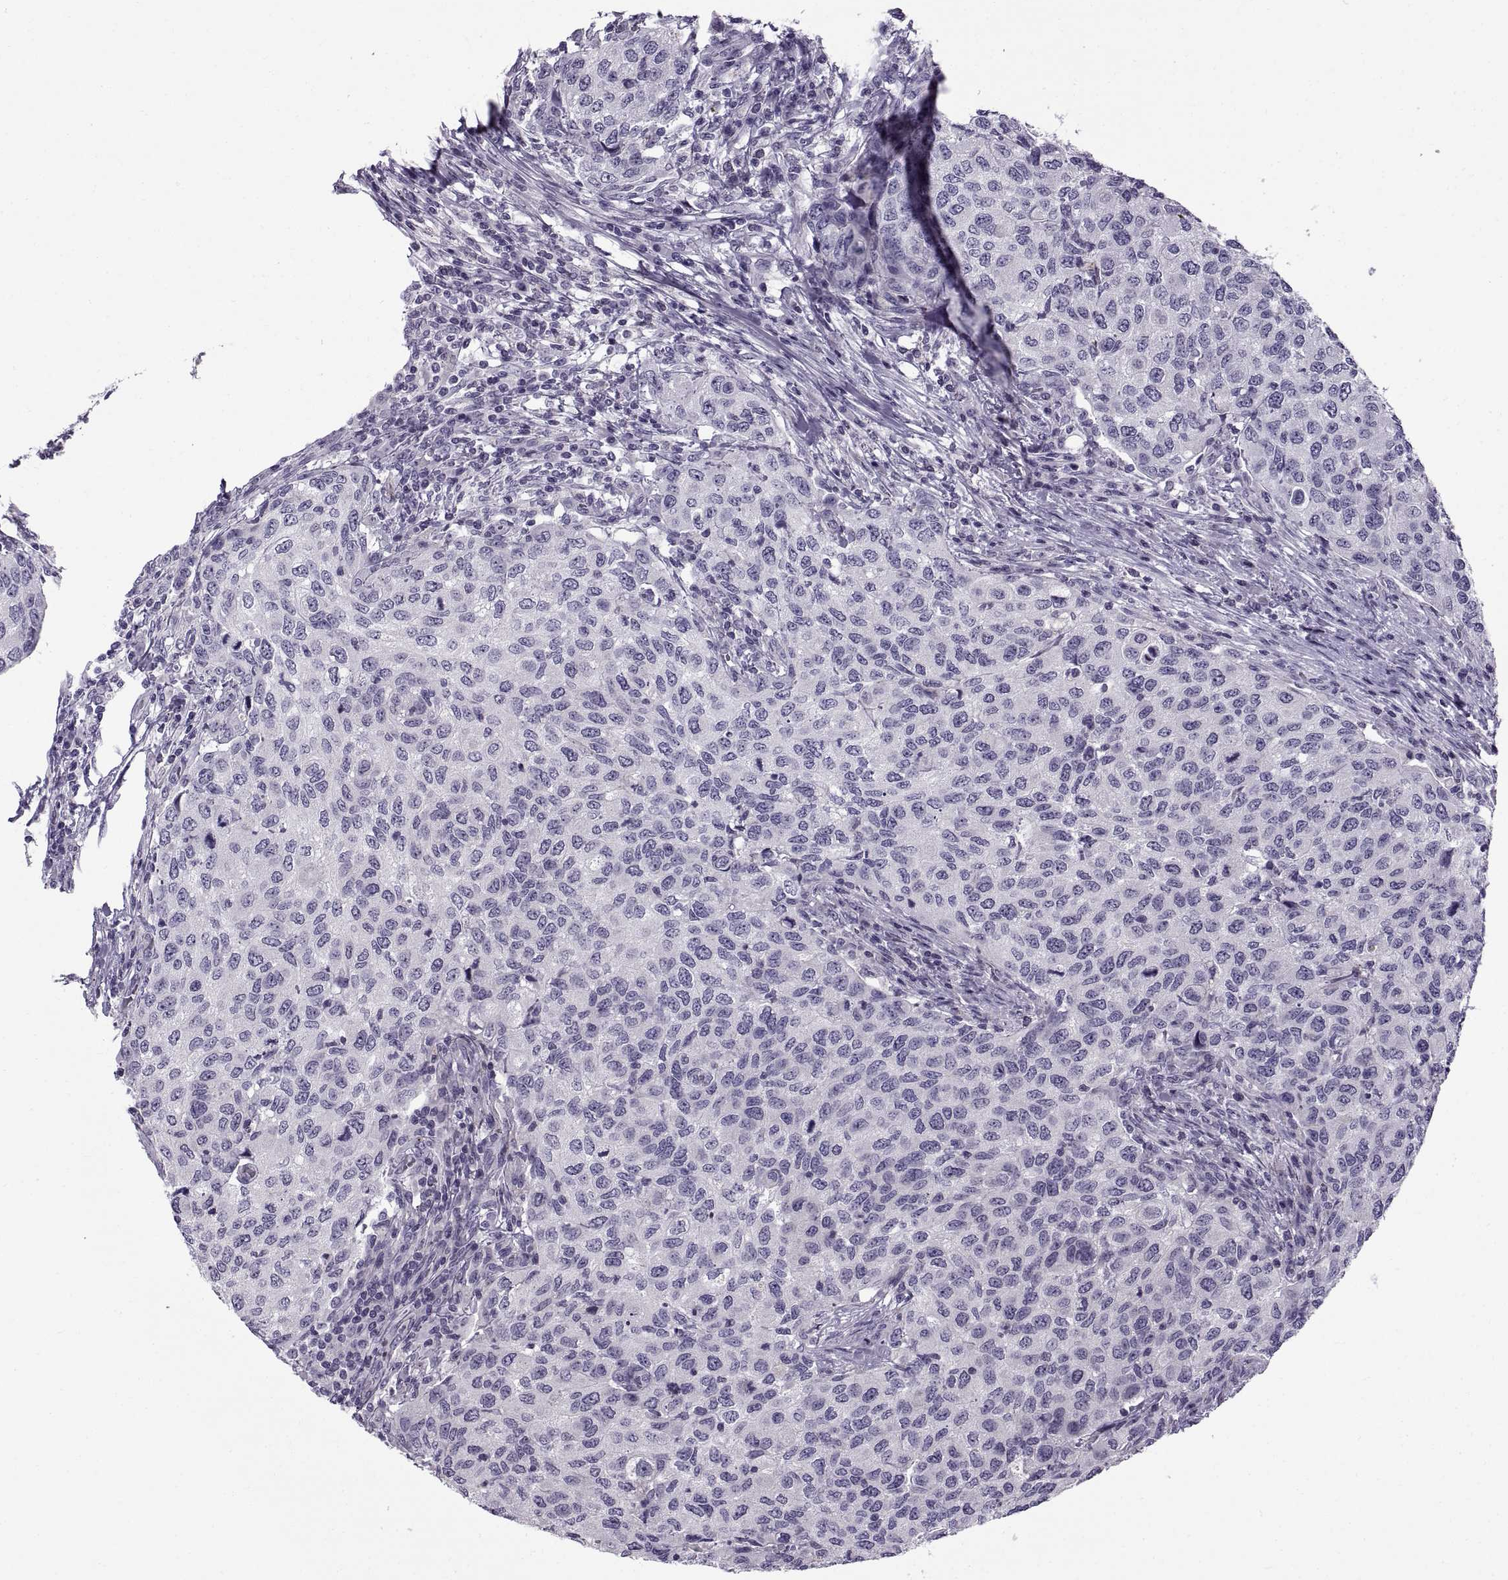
{"staining": {"intensity": "negative", "quantity": "none", "location": "none"}, "tissue": "urothelial cancer", "cell_type": "Tumor cells", "image_type": "cancer", "snomed": [{"axis": "morphology", "description": "Urothelial carcinoma, High grade"}, {"axis": "topography", "description": "Urinary bladder"}], "caption": "DAB immunohistochemical staining of high-grade urothelial carcinoma demonstrates no significant staining in tumor cells.", "gene": "CALCR", "patient": {"sex": "female", "age": 78}}